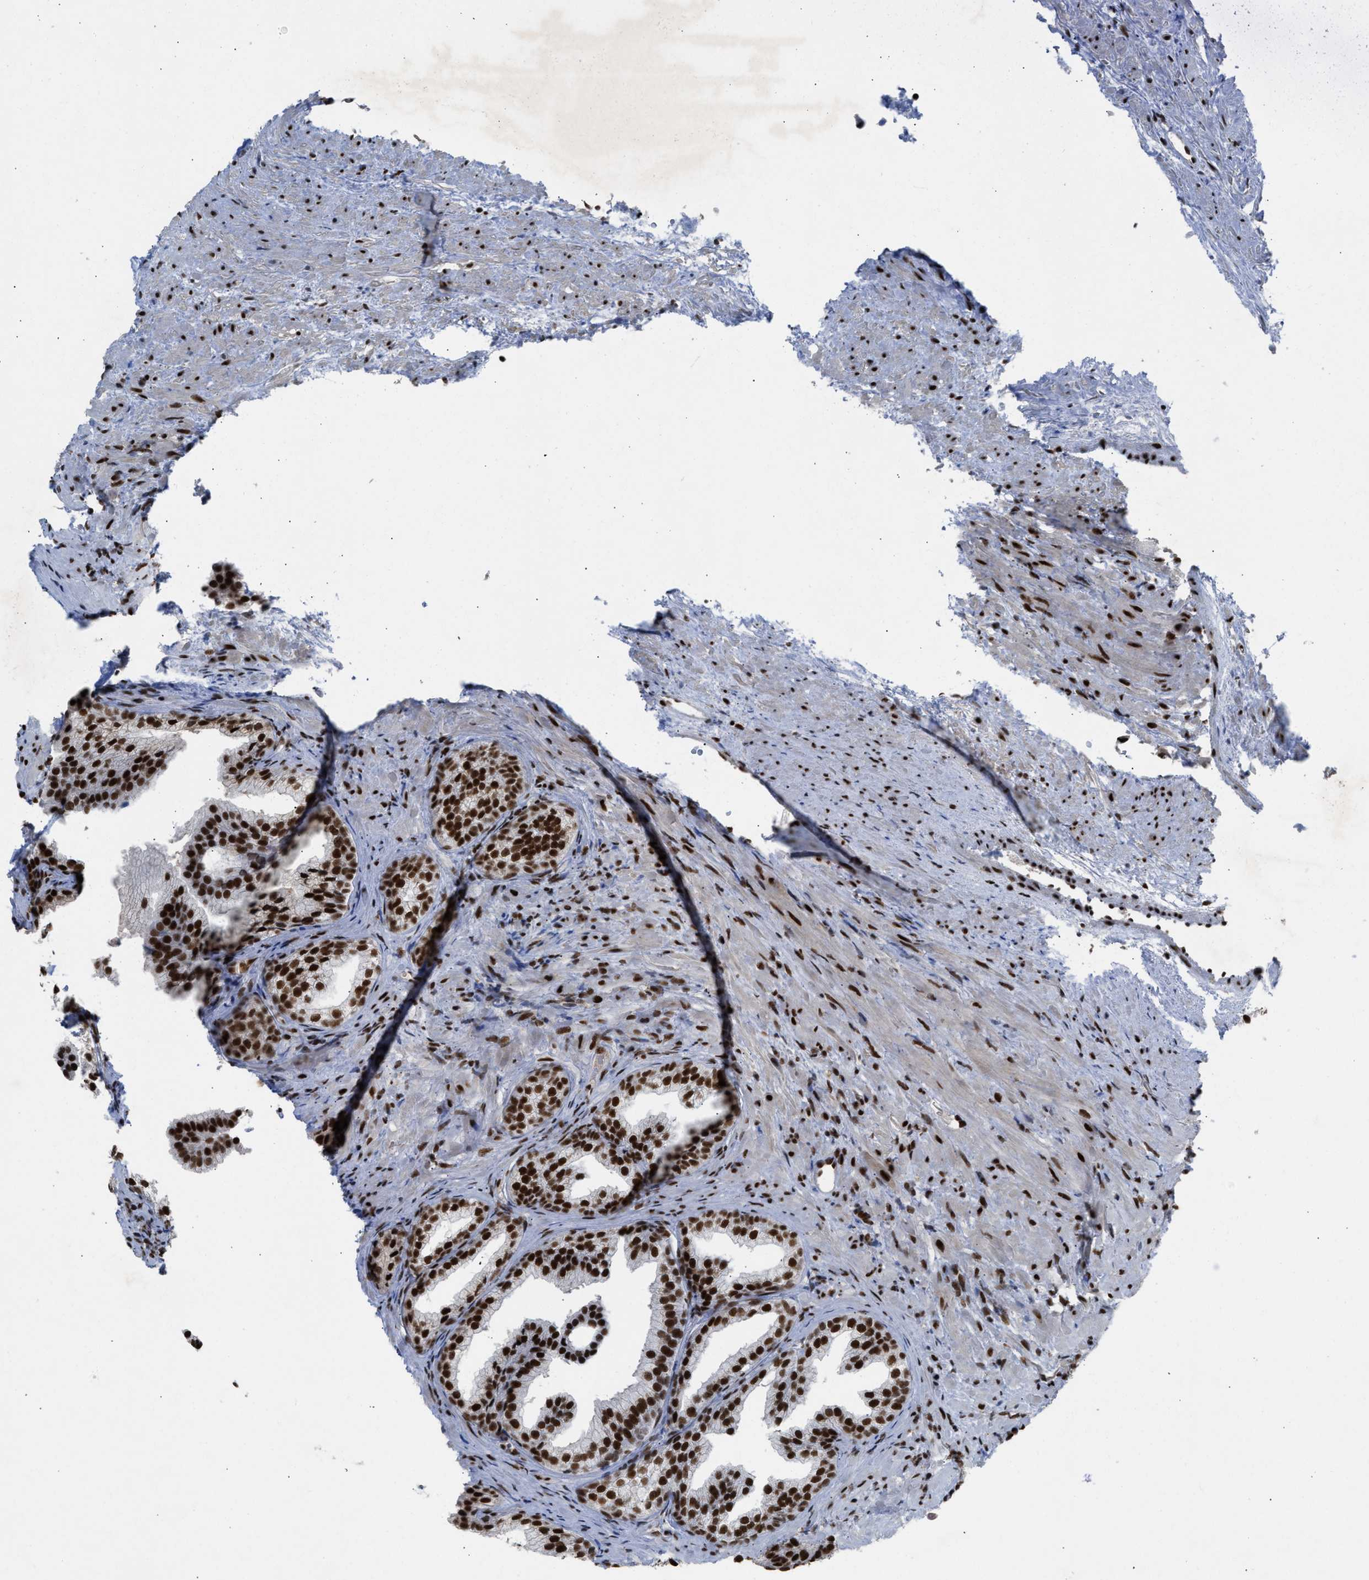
{"staining": {"intensity": "strong", "quantity": ">75%", "location": "nuclear"}, "tissue": "prostate", "cell_type": "Glandular cells", "image_type": "normal", "snomed": [{"axis": "morphology", "description": "Normal tissue, NOS"}, {"axis": "topography", "description": "Prostate"}], "caption": "Prostate stained for a protein exhibits strong nuclear positivity in glandular cells. The staining is performed using DAB brown chromogen to label protein expression. The nuclei are counter-stained blue using hematoxylin.", "gene": "SCAF4", "patient": {"sex": "male", "age": 76}}